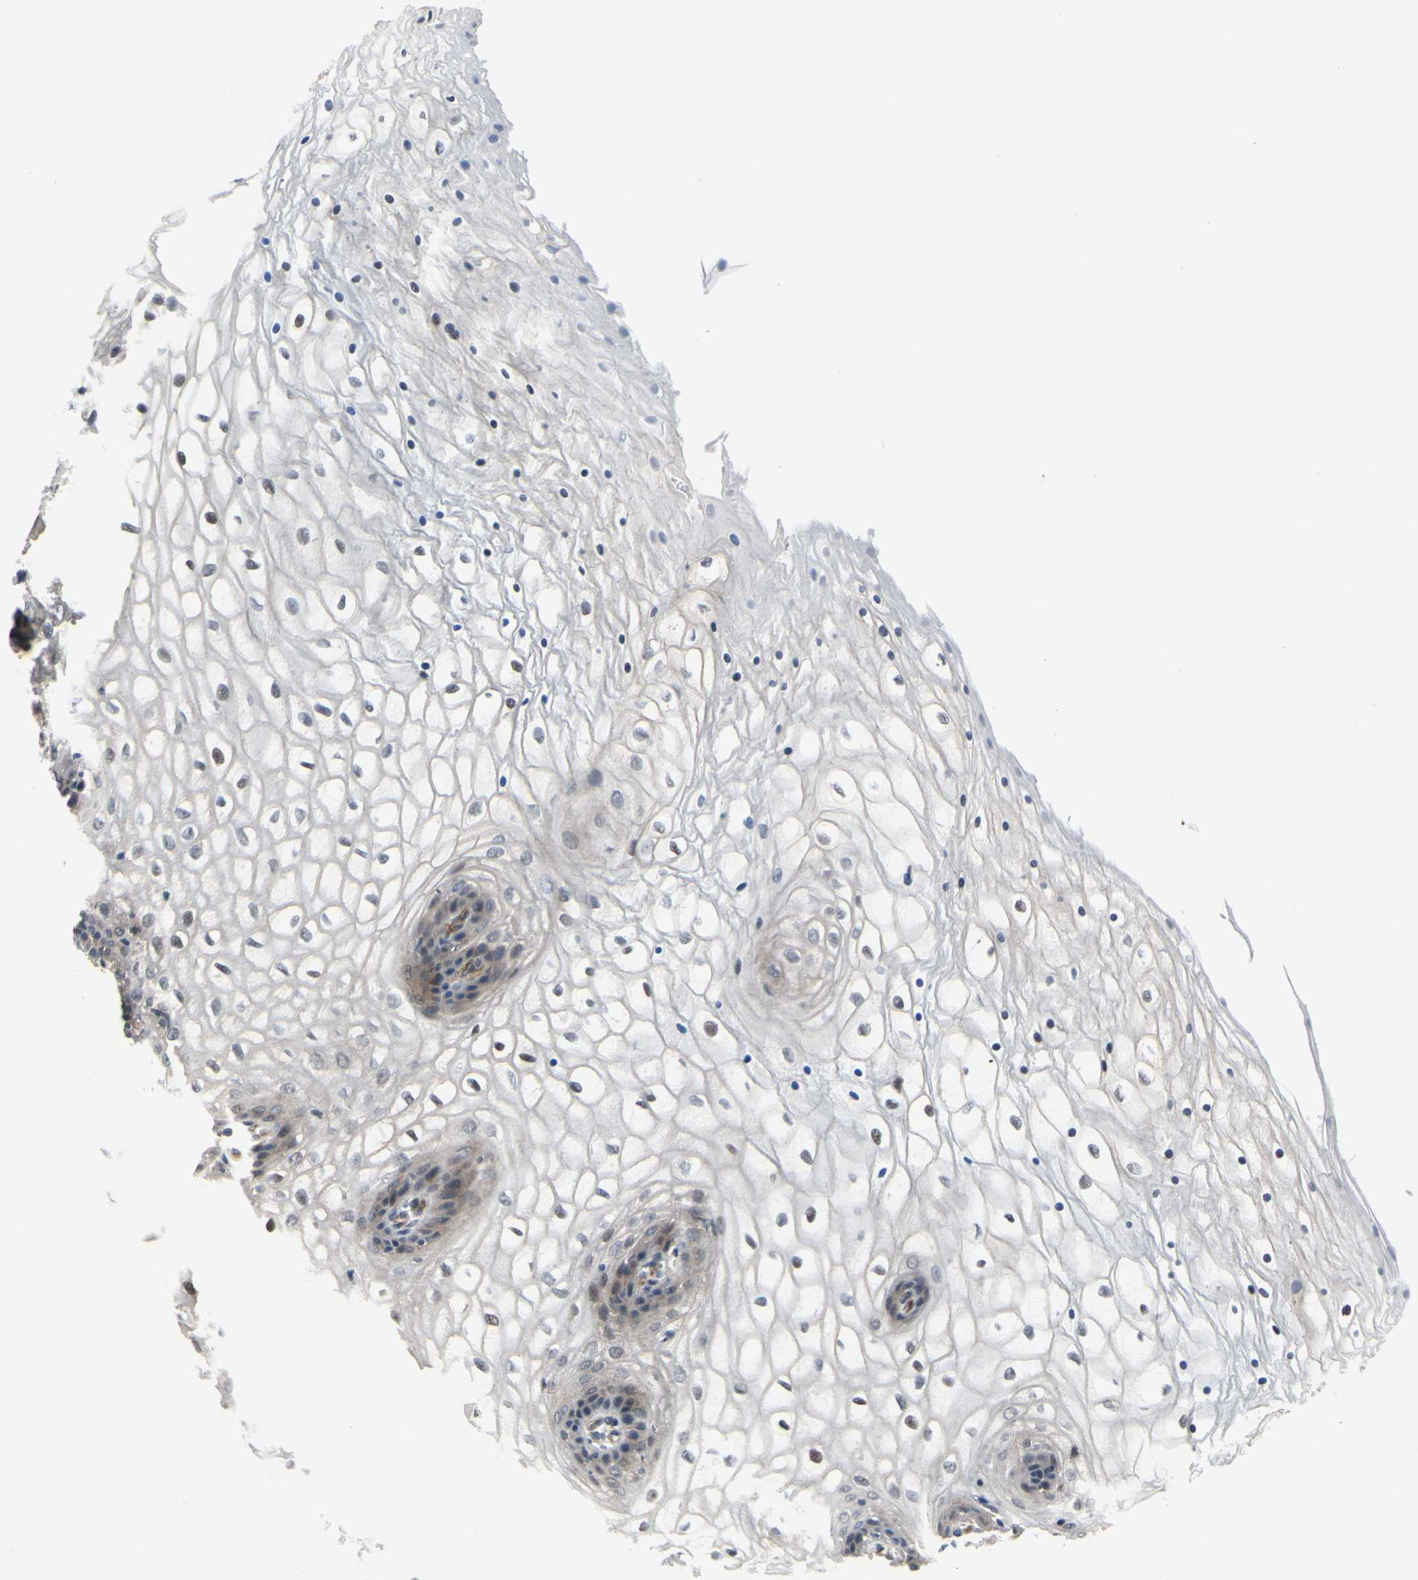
{"staining": {"intensity": "weak", "quantity": "<25%", "location": "cytoplasmic/membranous"}, "tissue": "vagina", "cell_type": "Squamous epithelial cells", "image_type": "normal", "snomed": [{"axis": "morphology", "description": "Normal tissue, NOS"}, {"axis": "topography", "description": "Vagina"}], "caption": "This photomicrograph is of normal vagina stained with immunohistochemistry to label a protein in brown with the nuclei are counter-stained blue. There is no staining in squamous epithelial cells.", "gene": "COMMD9", "patient": {"sex": "female", "age": 34}}